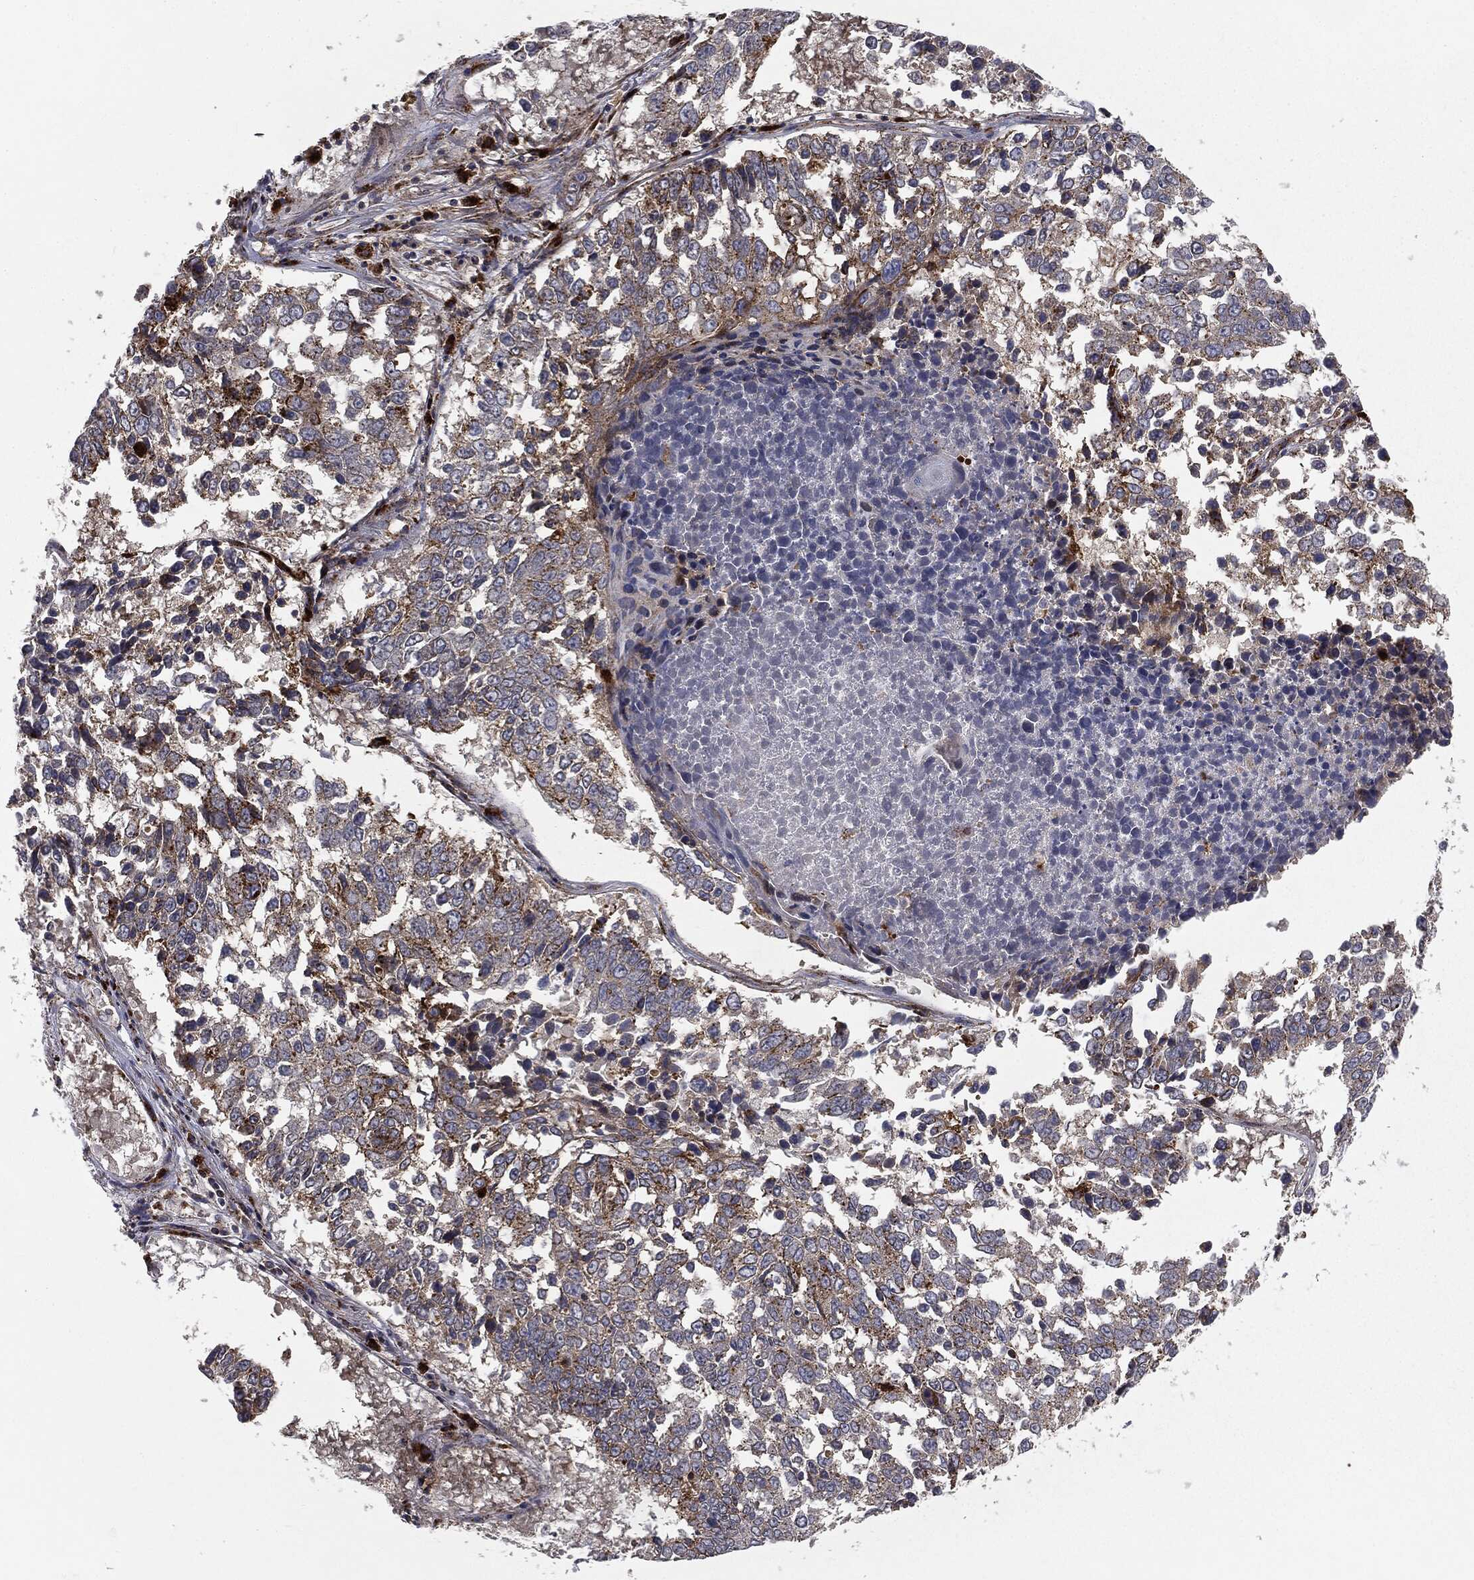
{"staining": {"intensity": "moderate", "quantity": "<25%", "location": "cytoplasmic/membranous"}, "tissue": "lung cancer", "cell_type": "Tumor cells", "image_type": "cancer", "snomed": [{"axis": "morphology", "description": "Squamous cell carcinoma, NOS"}, {"axis": "topography", "description": "Lung"}], "caption": "Moderate cytoplasmic/membranous positivity is appreciated in approximately <25% of tumor cells in lung cancer.", "gene": "CTSA", "patient": {"sex": "male", "age": 82}}